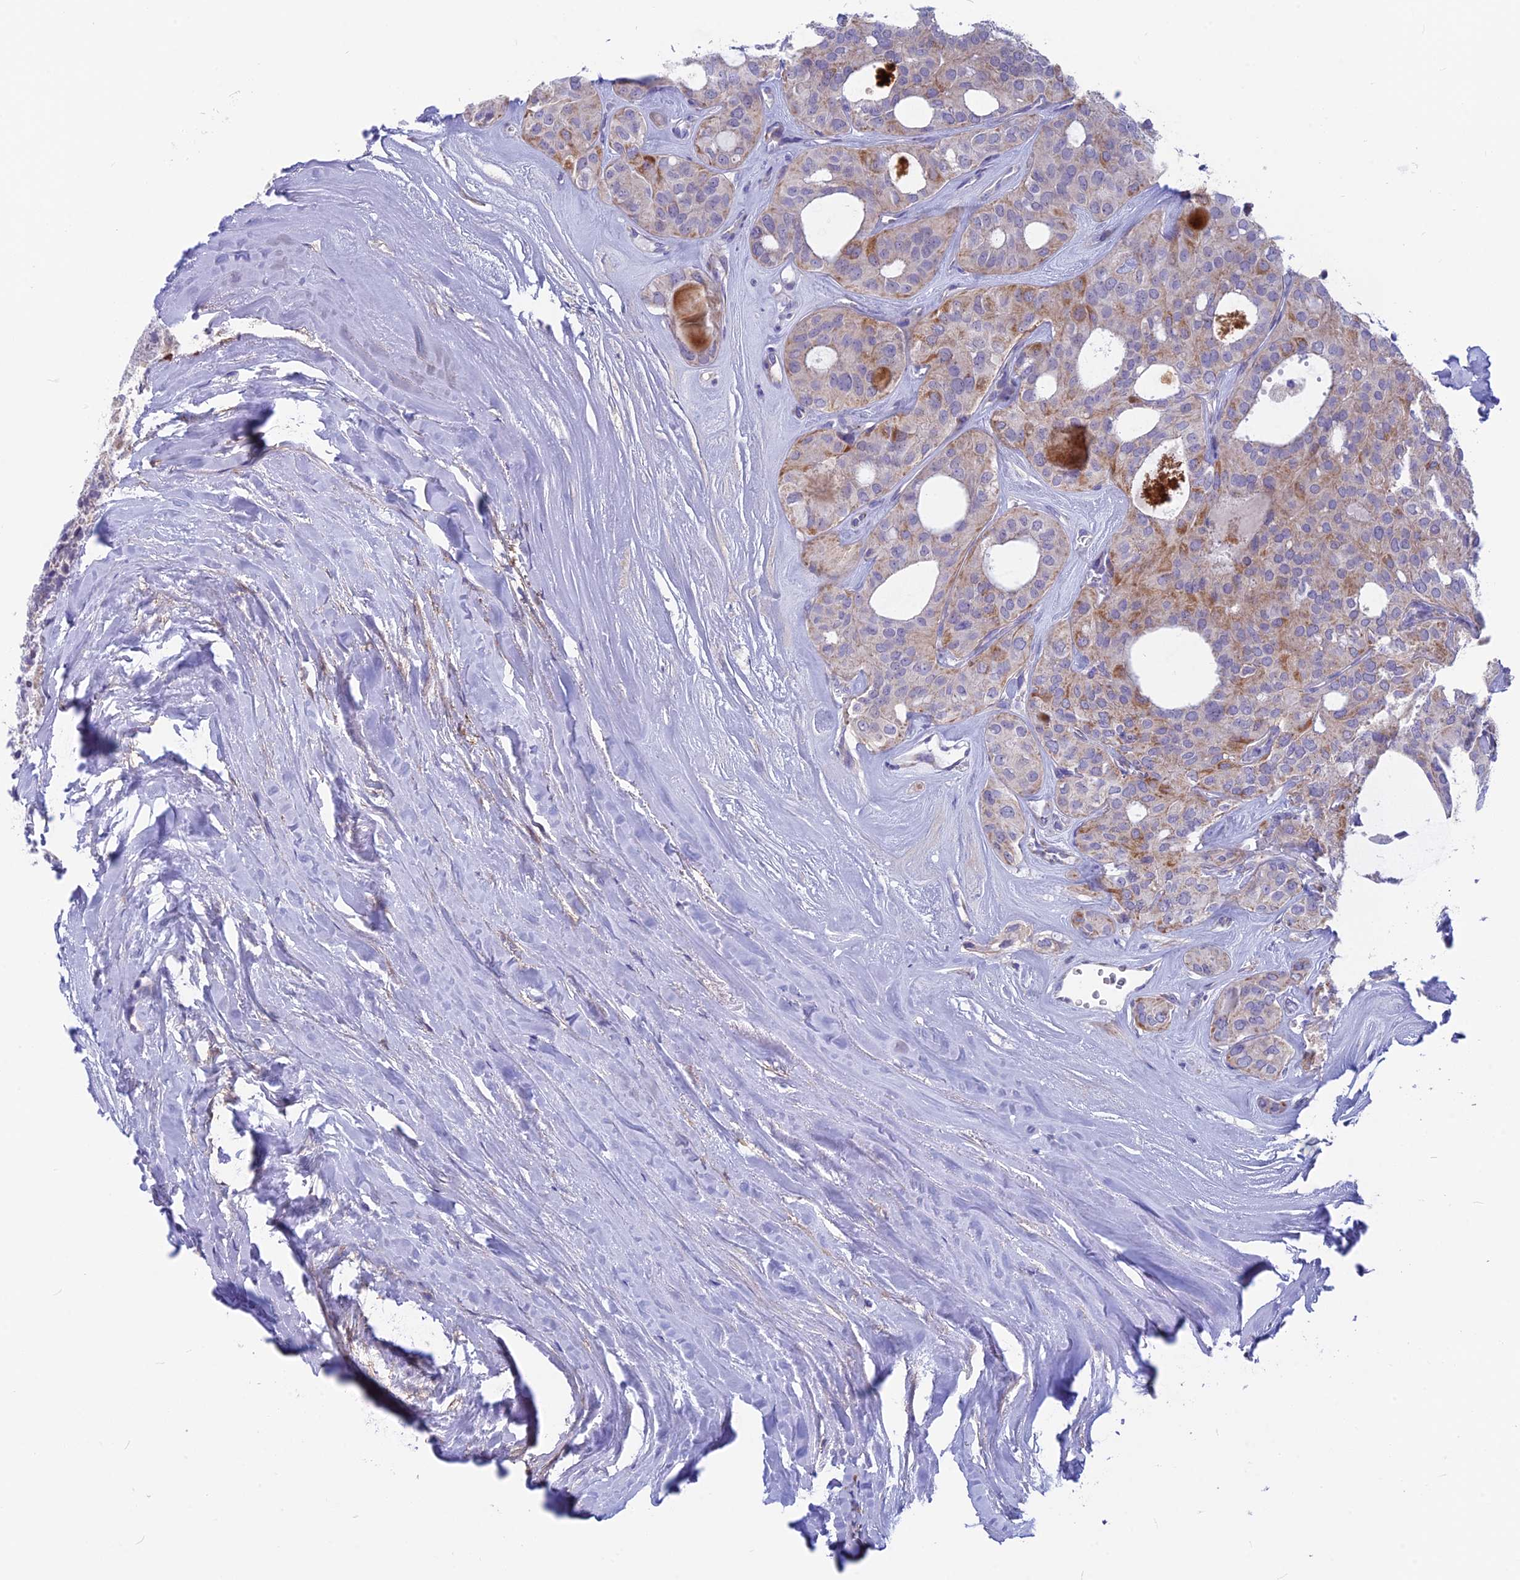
{"staining": {"intensity": "moderate", "quantity": "<25%", "location": "cytoplasmic/membranous"}, "tissue": "thyroid cancer", "cell_type": "Tumor cells", "image_type": "cancer", "snomed": [{"axis": "morphology", "description": "Follicular adenoma carcinoma, NOS"}, {"axis": "topography", "description": "Thyroid gland"}], "caption": "A histopathology image of thyroid follicular adenoma carcinoma stained for a protein reveals moderate cytoplasmic/membranous brown staining in tumor cells.", "gene": "PLAC9", "patient": {"sex": "male", "age": 75}}